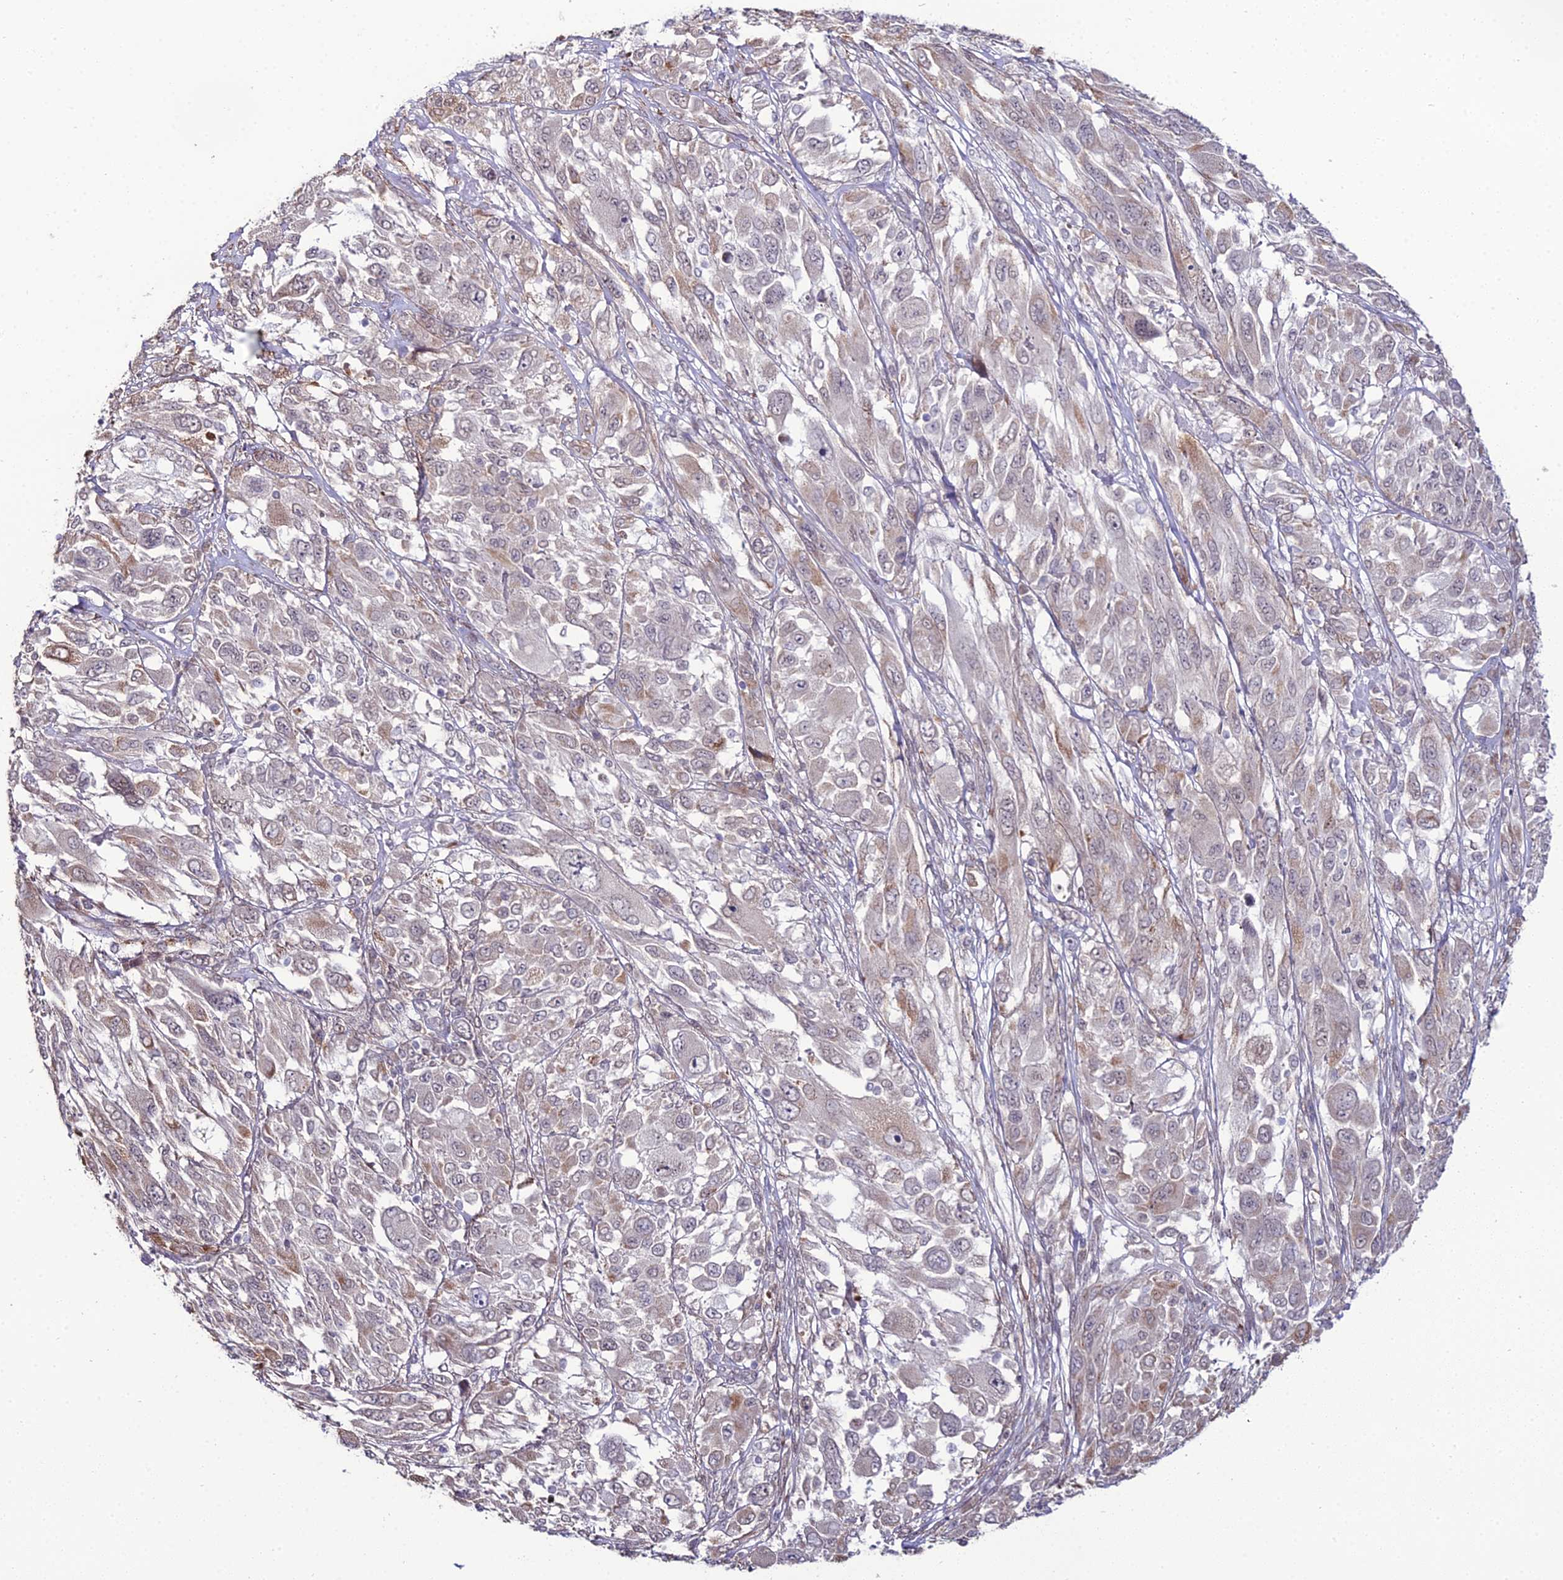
{"staining": {"intensity": "negative", "quantity": "none", "location": "none"}, "tissue": "melanoma", "cell_type": "Tumor cells", "image_type": "cancer", "snomed": [{"axis": "morphology", "description": "Malignant melanoma, NOS"}, {"axis": "topography", "description": "Skin"}], "caption": "An immunohistochemistry (IHC) photomicrograph of melanoma is shown. There is no staining in tumor cells of melanoma.", "gene": "TROAP", "patient": {"sex": "female", "age": 91}}